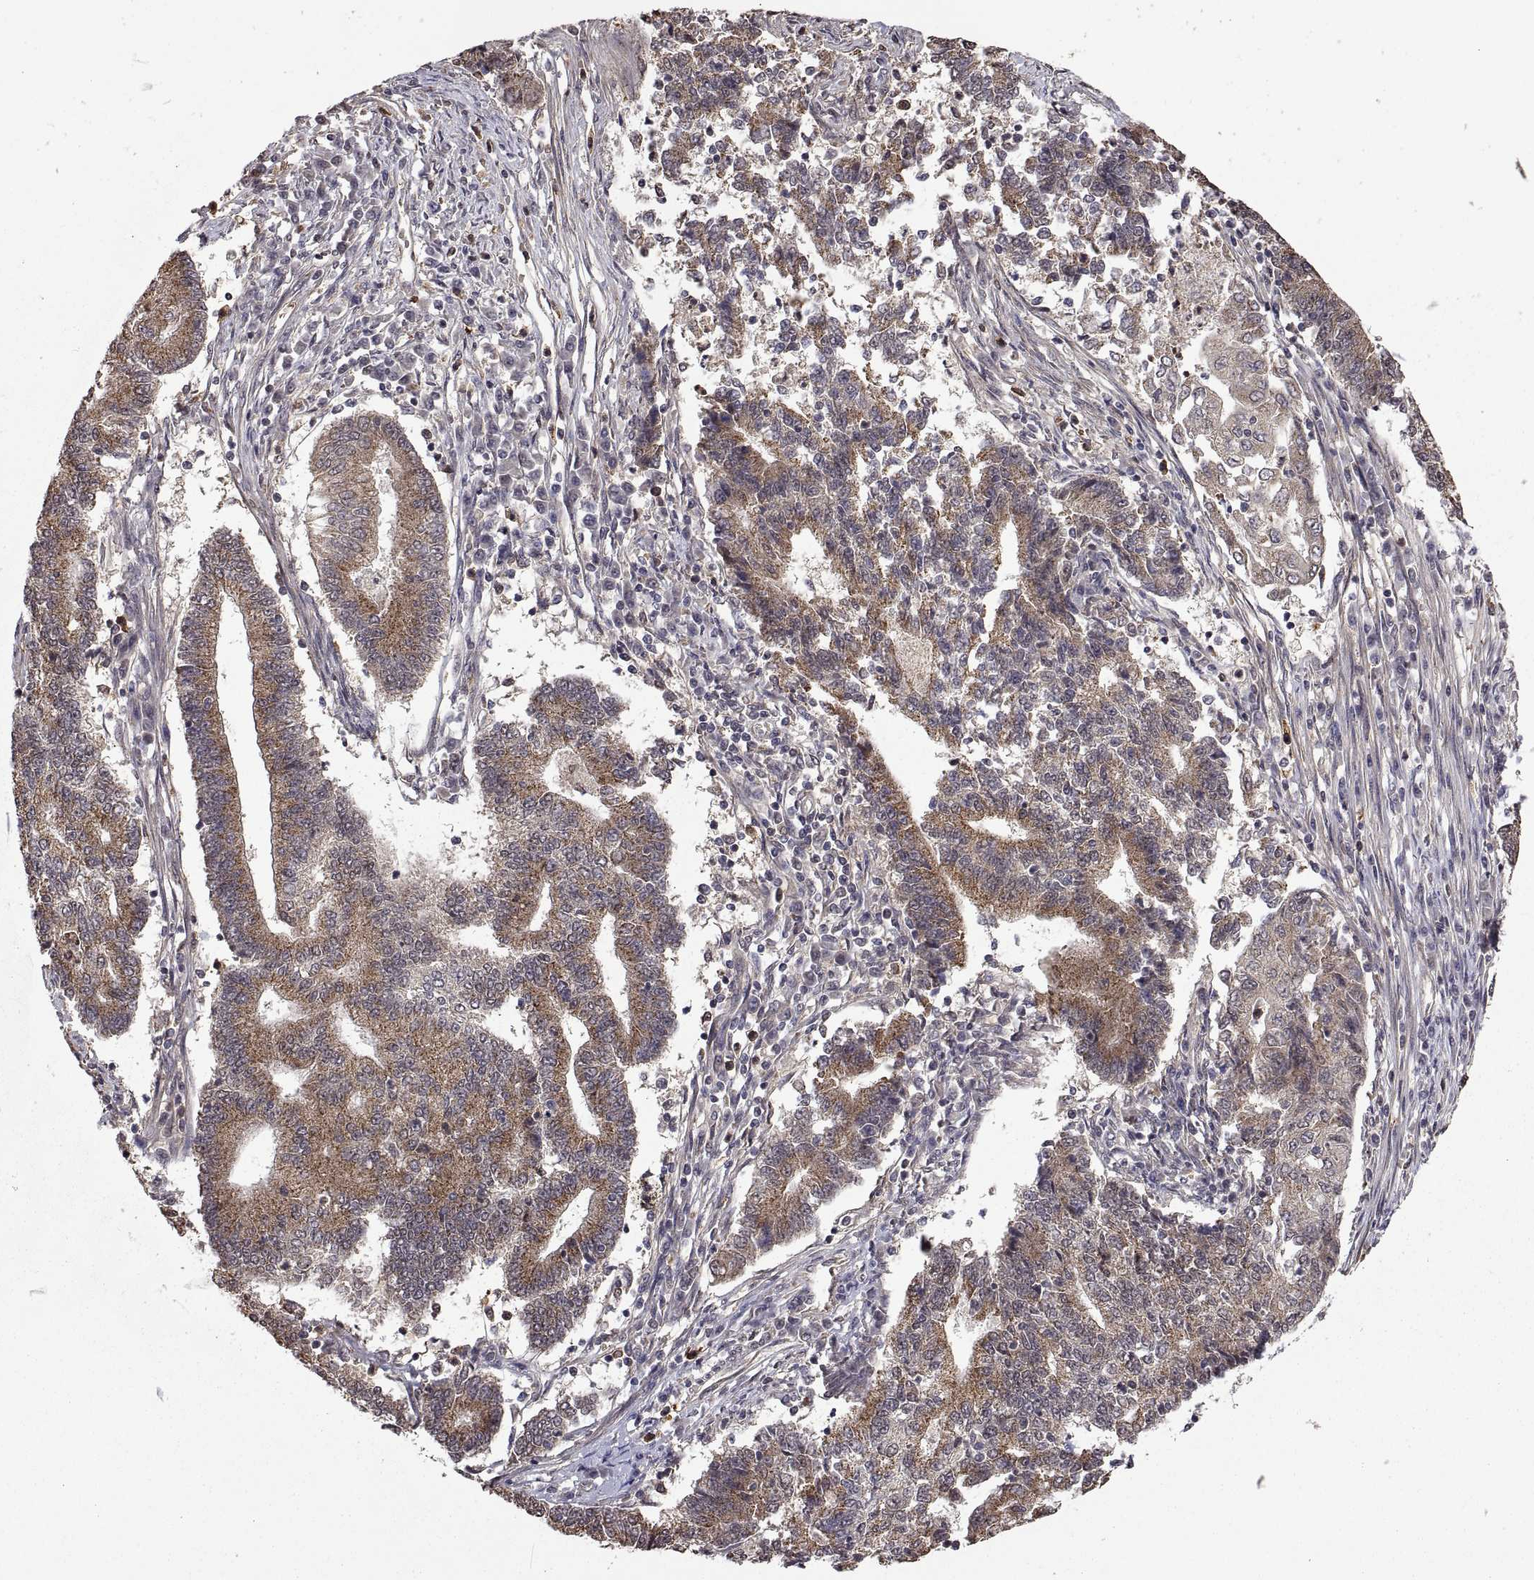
{"staining": {"intensity": "moderate", "quantity": "25%-75%", "location": "cytoplasmic/membranous"}, "tissue": "endometrial cancer", "cell_type": "Tumor cells", "image_type": "cancer", "snomed": [{"axis": "morphology", "description": "Adenocarcinoma, NOS"}, {"axis": "topography", "description": "Uterus"}, {"axis": "topography", "description": "Endometrium"}], "caption": "A medium amount of moderate cytoplasmic/membranous expression is identified in about 25%-75% of tumor cells in endometrial cancer tissue. (DAB (3,3'-diaminobenzidine) = brown stain, brightfield microscopy at high magnification).", "gene": "ZNRF2", "patient": {"sex": "female", "age": 54}}